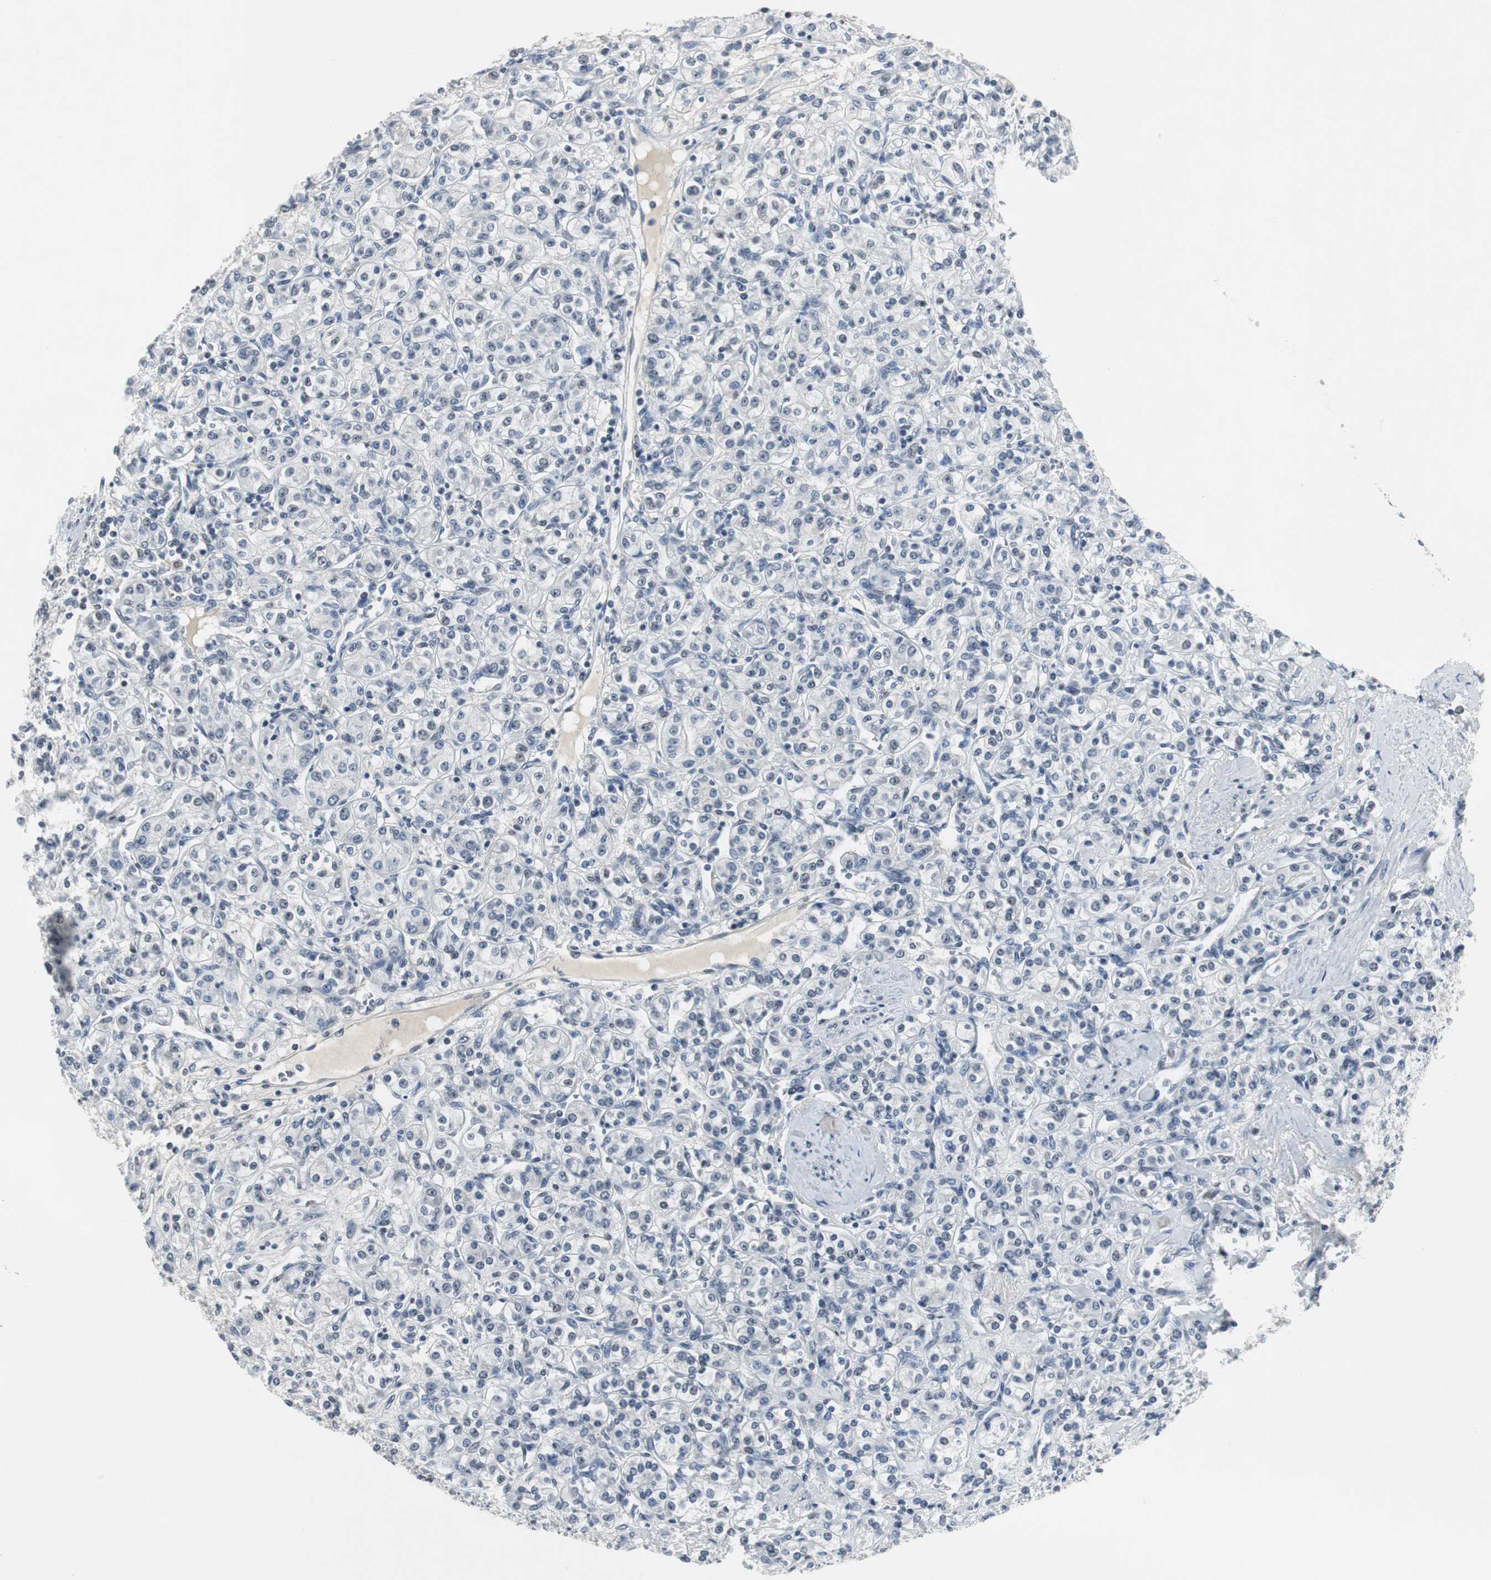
{"staining": {"intensity": "negative", "quantity": "none", "location": "none"}, "tissue": "renal cancer", "cell_type": "Tumor cells", "image_type": "cancer", "snomed": [{"axis": "morphology", "description": "Adenocarcinoma, NOS"}, {"axis": "topography", "description": "Kidney"}], "caption": "High magnification brightfield microscopy of renal cancer stained with DAB (brown) and counterstained with hematoxylin (blue): tumor cells show no significant staining.", "gene": "ELK1", "patient": {"sex": "male", "age": 77}}